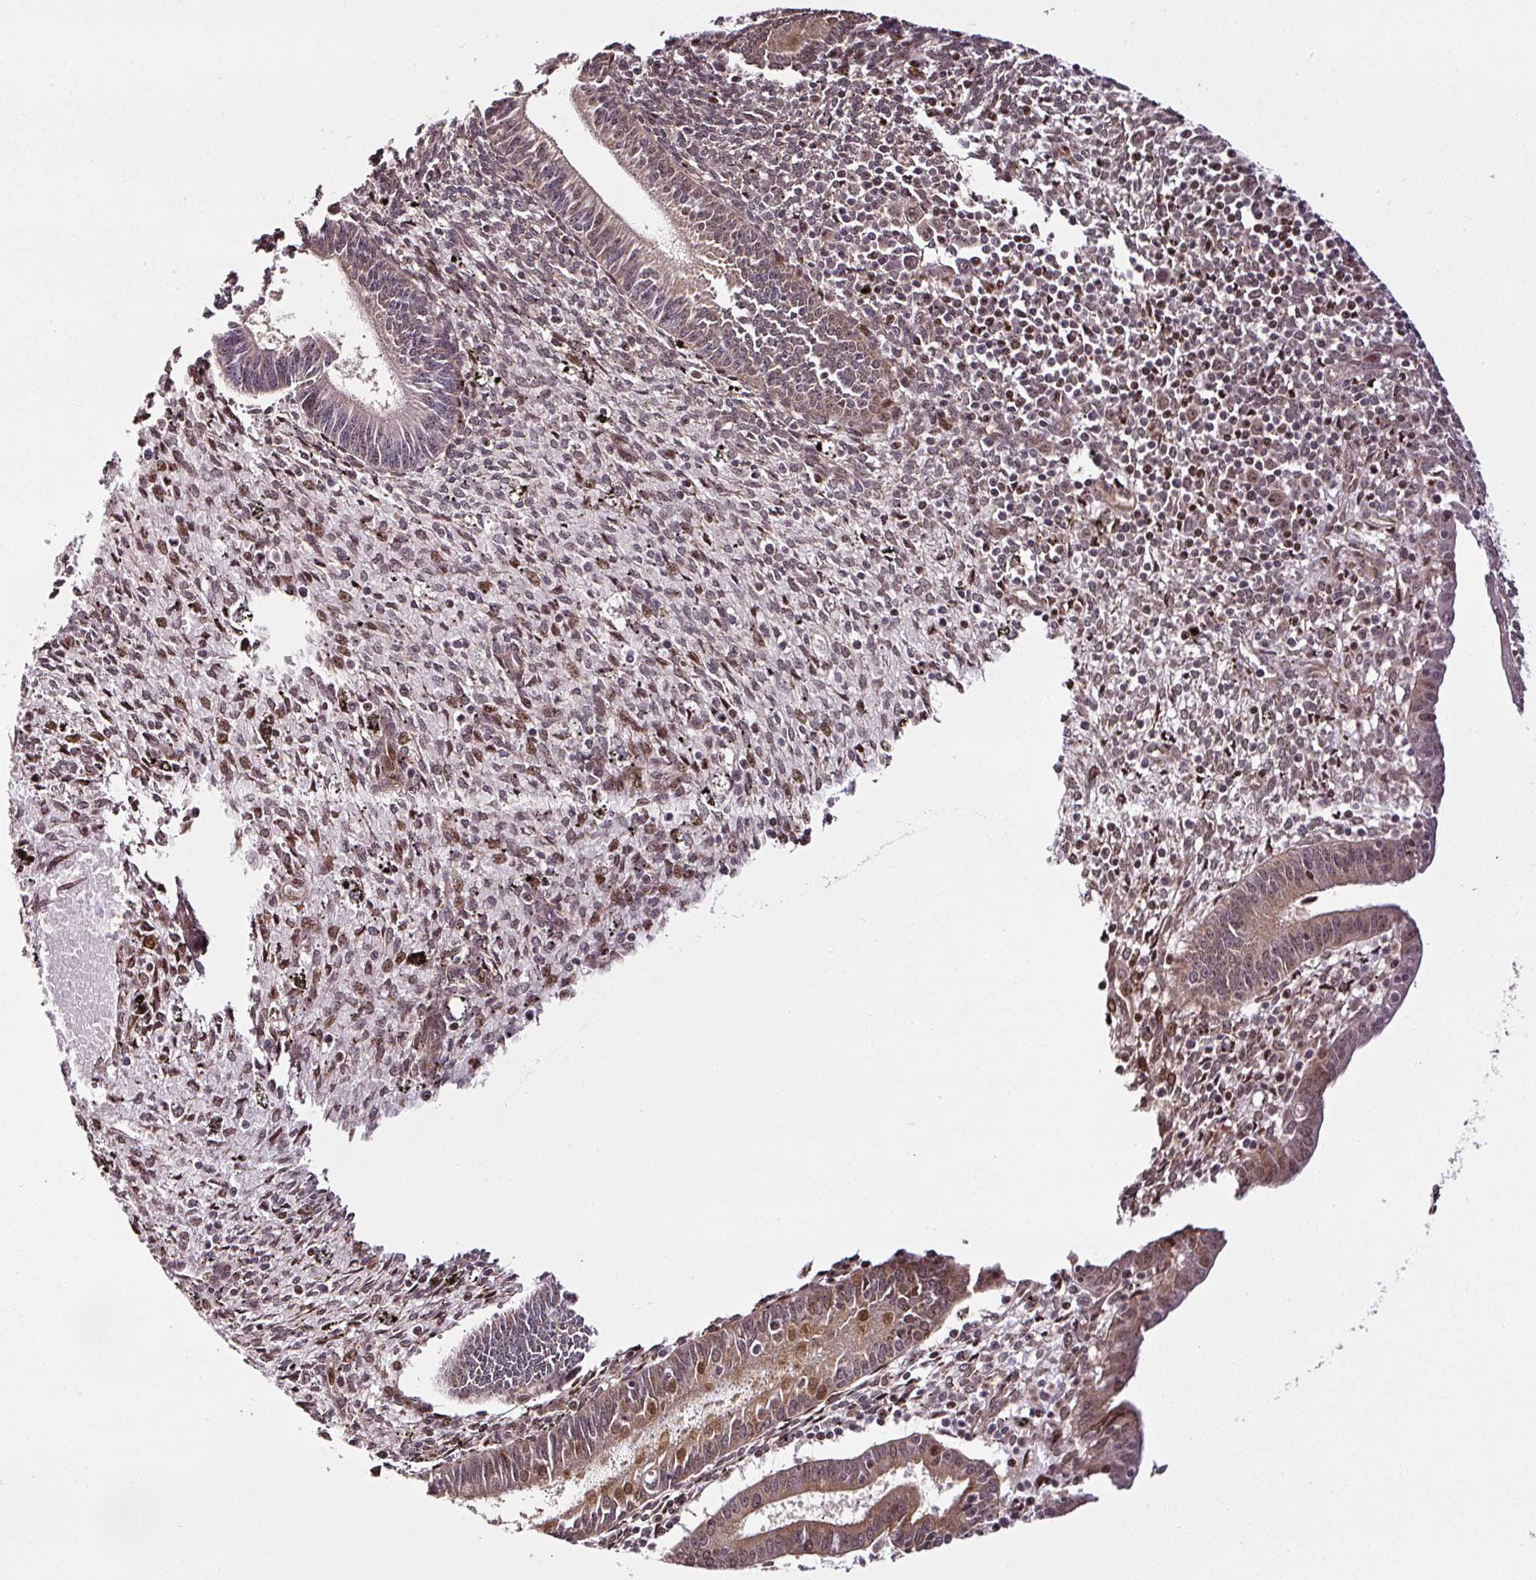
{"staining": {"intensity": "moderate", "quantity": "<25%", "location": "cytoplasmic/membranous,nuclear"}, "tissue": "endometrium", "cell_type": "Cells in endometrial stroma", "image_type": "normal", "snomed": [{"axis": "morphology", "description": "Normal tissue, NOS"}, {"axis": "topography", "description": "Endometrium"}], "caption": "The image displays staining of unremarkable endometrium, revealing moderate cytoplasmic/membranous,nuclear protein staining (brown color) within cells in endometrial stroma.", "gene": "COPRS", "patient": {"sex": "female", "age": 41}}